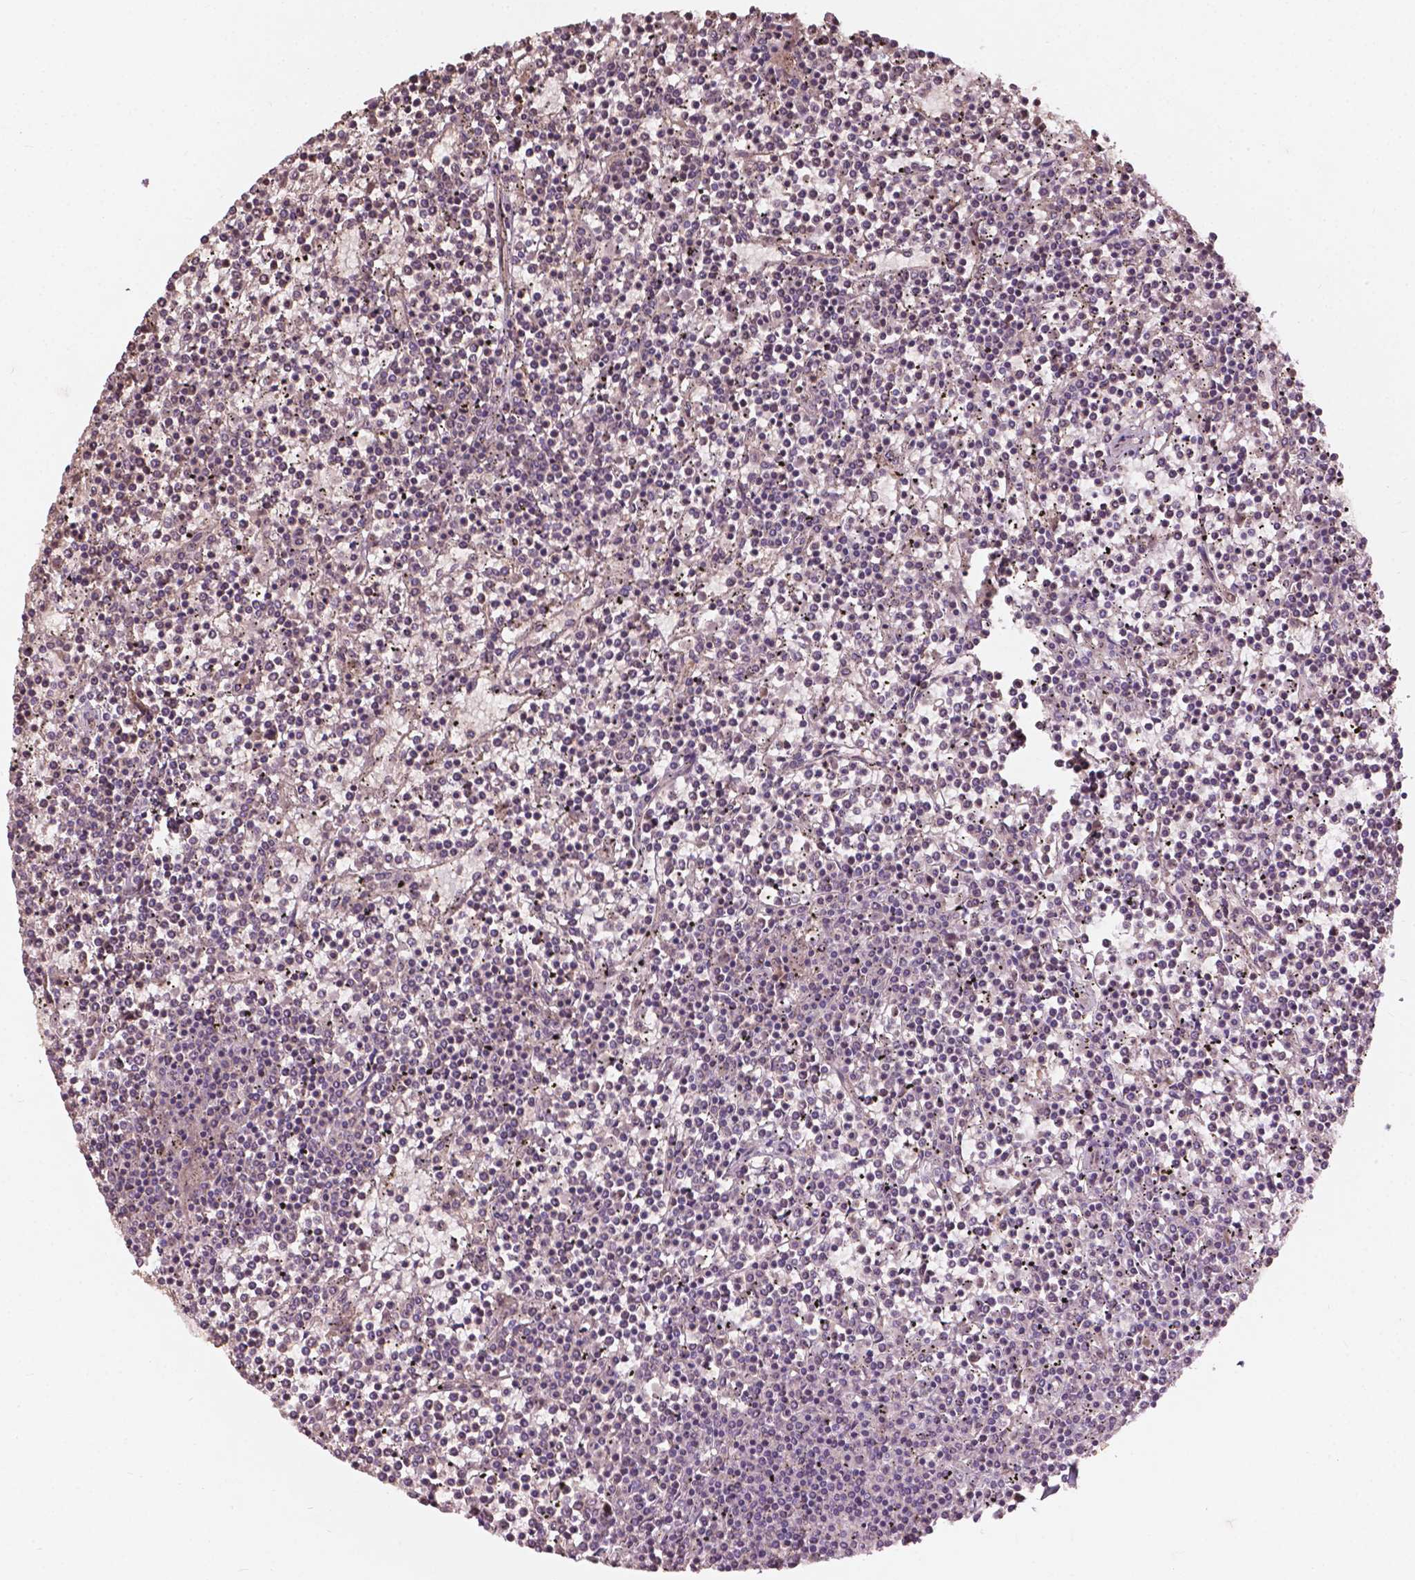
{"staining": {"intensity": "negative", "quantity": "none", "location": "none"}, "tissue": "lymphoma", "cell_type": "Tumor cells", "image_type": "cancer", "snomed": [{"axis": "morphology", "description": "Malignant lymphoma, non-Hodgkin's type, Low grade"}, {"axis": "topography", "description": "Spleen"}], "caption": "IHC image of malignant lymphoma, non-Hodgkin's type (low-grade) stained for a protein (brown), which exhibits no staining in tumor cells.", "gene": "CDC42BPA", "patient": {"sex": "female", "age": 19}}